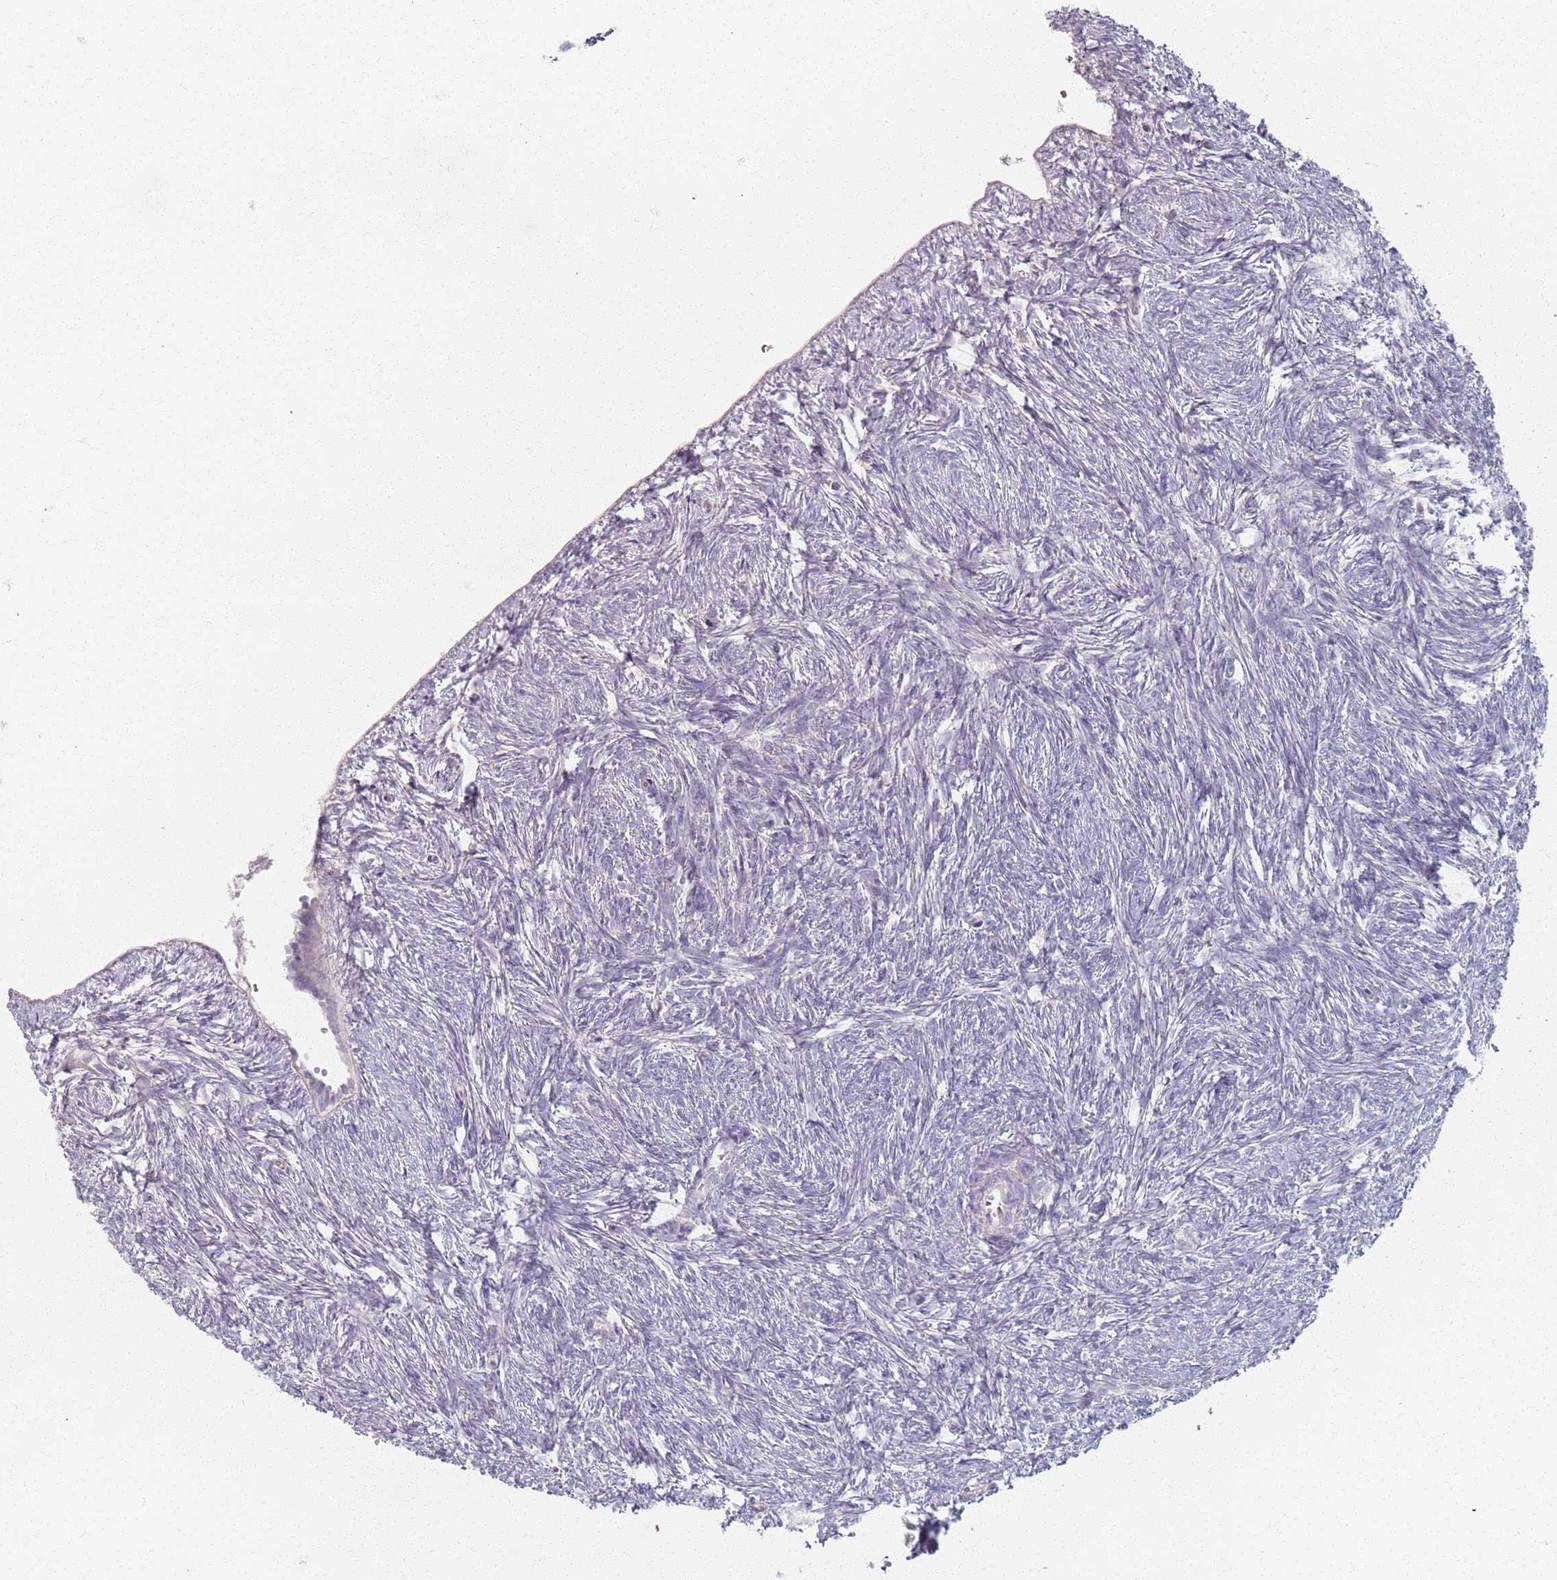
{"staining": {"intensity": "negative", "quantity": "none", "location": "none"}, "tissue": "ovary", "cell_type": "Follicle cells", "image_type": "normal", "snomed": [{"axis": "morphology", "description": "Normal tissue, NOS"}, {"axis": "topography", "description": "Ovary"}], "caption": "DAB immunohistochemical staining of unremarkable human ovary reveals no significant expression in follicle cells.", "gene": "PKD2L2", "patient": {"sex": "female", "age": 51}}